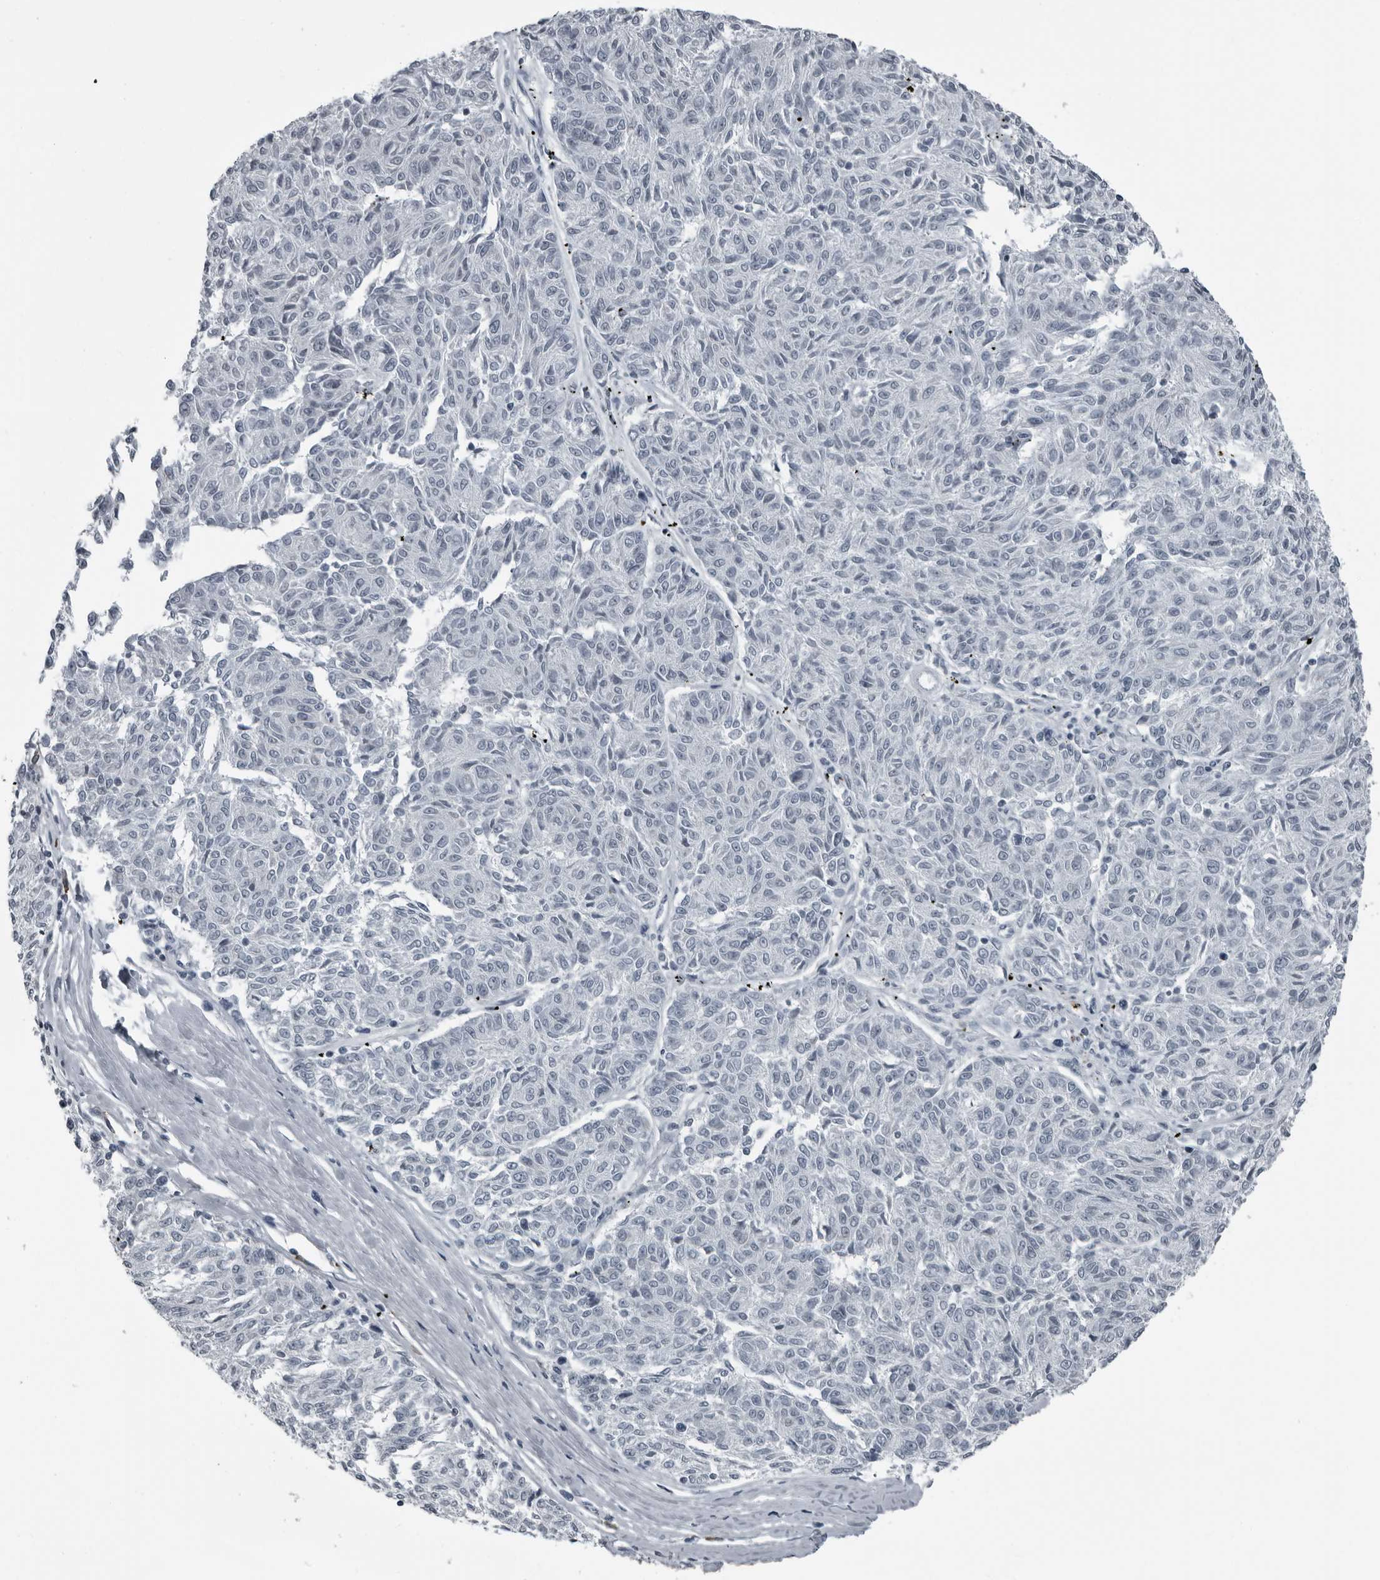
{"staining": {"intensity": "negative", "quantity": "none", "location": "none"}, "tissue": "melanoma", "cell_type": "Tumor cells", "image_type": "cancer", "snomed": [{"axis": "morphology", "description": "Malignant melanoma, NOS"}, {"axis": "topography", "description": "Skin"}], "caption": "IHC image of human malignant melanoma stained for a protein (brown), which reveals no expression in tumor cells.", "gene": "RTCA", "patient": {"sex": "female", "age": 72}}